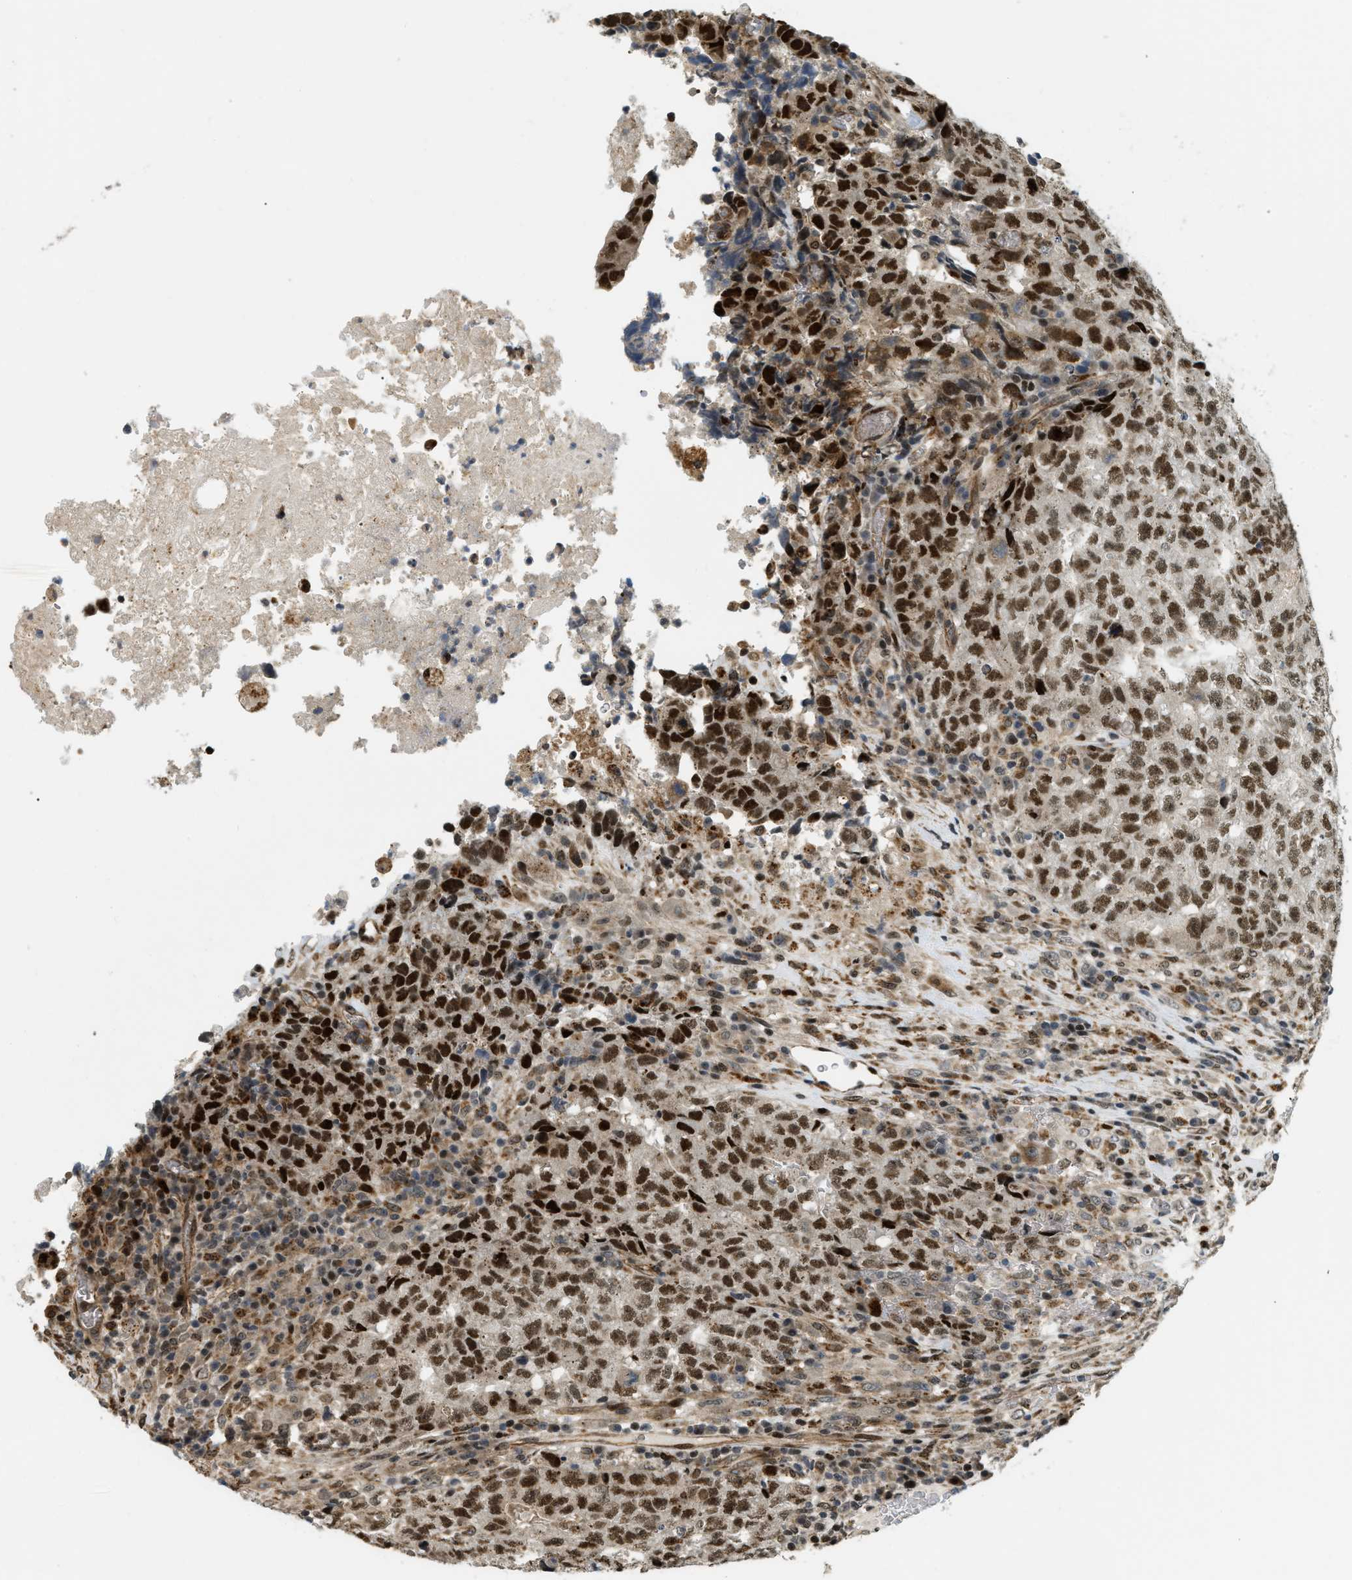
{"staining": {"intensity": "strong", "quantity": ">75%", "location": "nuclear"}, "tissue": "testis cancer", "cell_type": "Tumor cells", "image_type": "cancer", "snomed": [{"axis": "morphology", "description": "Necrosis, NOS"}, {"axis": "morphology", "description": "Carcinoma, Embryonal, NOS"}, {"axis": "topography", "description": "Testis"}], "caption": "Testis cancer (embryonal carcinoma) was stained to show a protein in brown. There is high levels of strong nuclear positivity in approximately >75% of tumor cells. Ihc stains the protein of interest in brown and the nuclei are stained blue.", "gene": "LTA4H", "patient": {"sex": "male", "age": 19}}